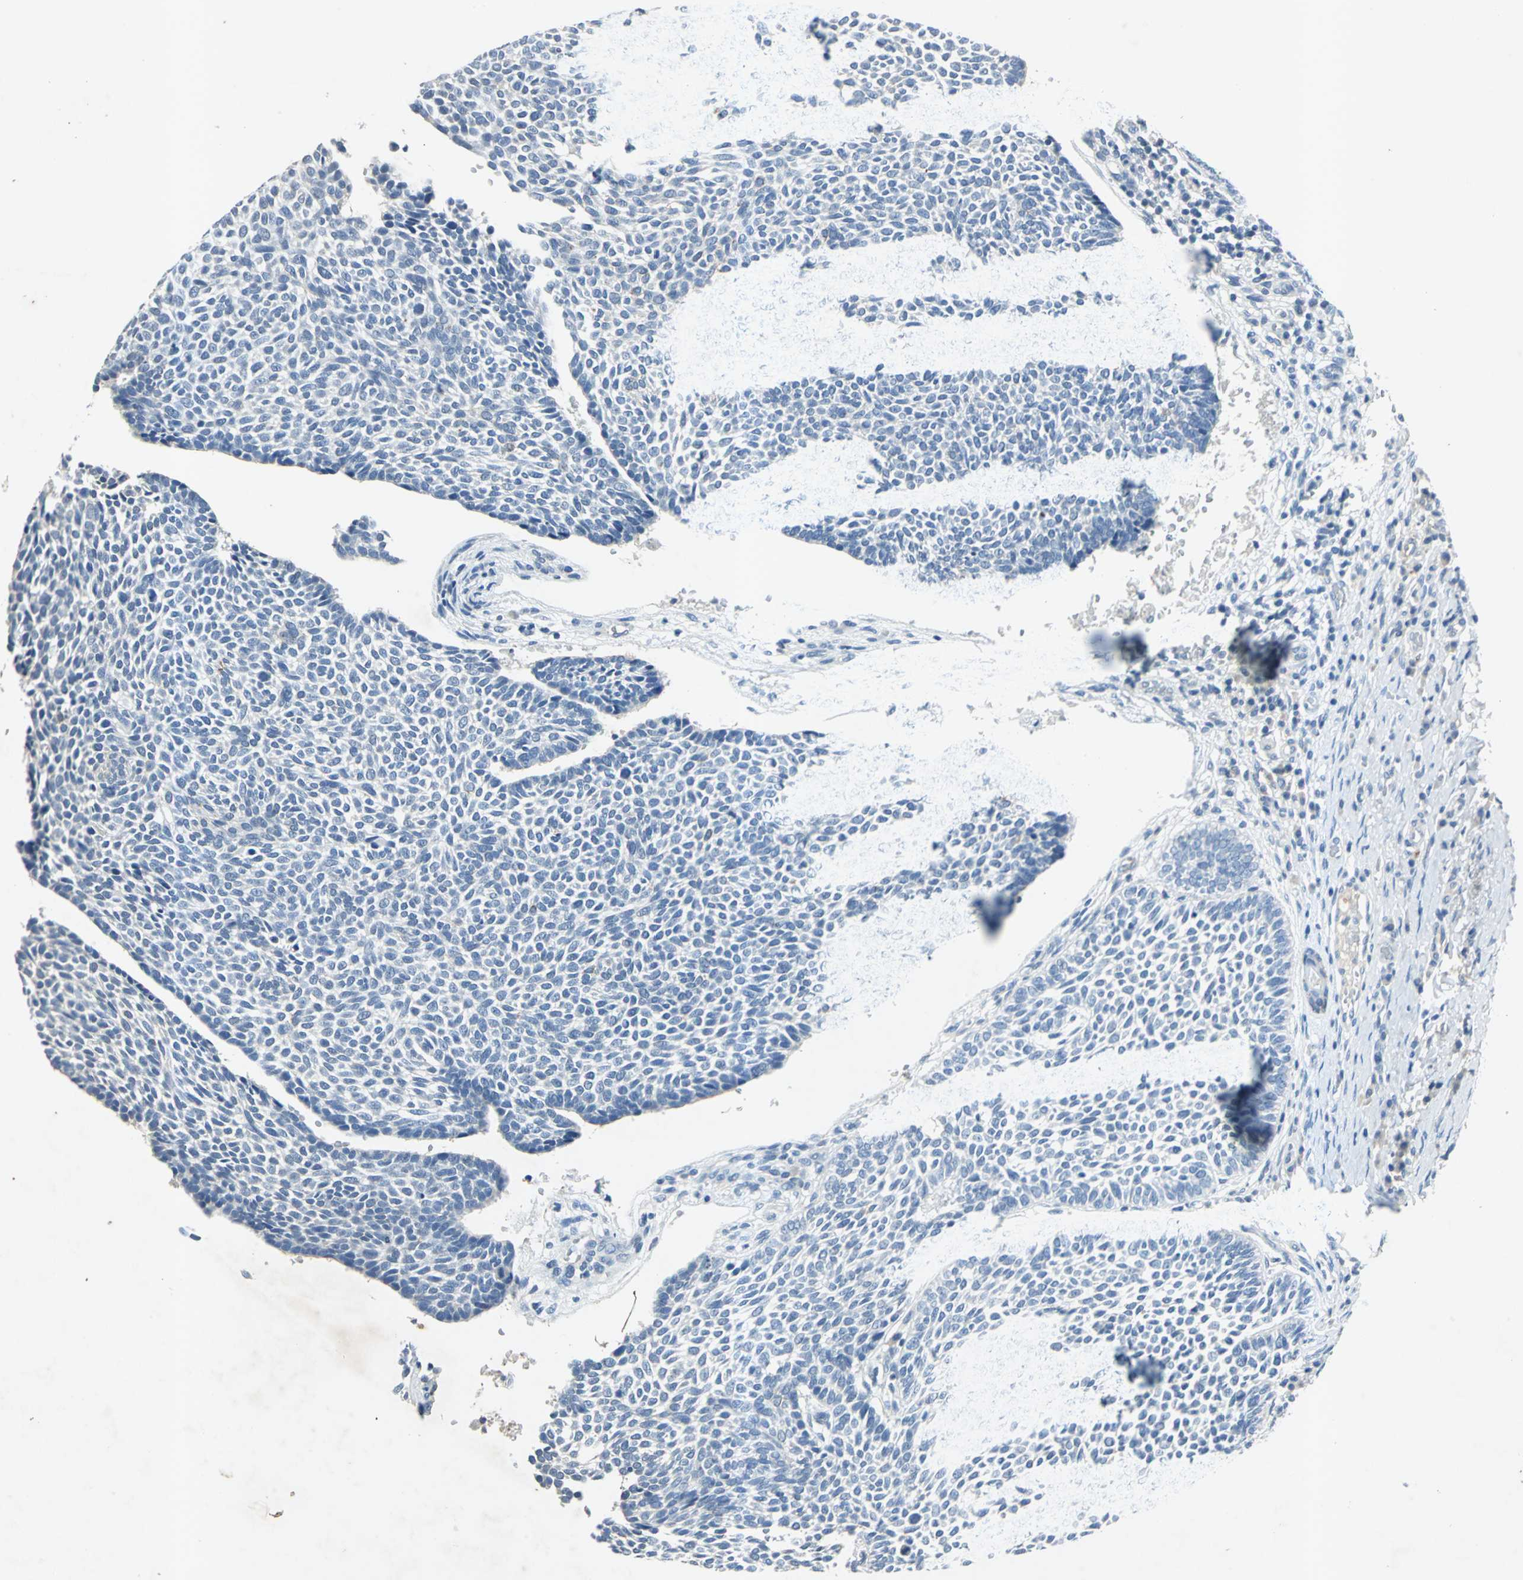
{"staining": {"intensity": "negative", "quantity": "none", "location": "none"}, "tissue": "skin cancer", "cell_type": "Tumor cells", "image_type": "cancer", "snomed": [{"axis": "morphology", "description": "Normal tissue, NOS"}, {"axis": "morphology", "description": "Basal cell carcinoma"}, {"axis": "topography", "description": "Skin"}], "caption": "Immunohistochemistry of human skin cancer demonstrates no staining in tumor cells.", "gene": "CAMK2B", "patient": {"sex": "male", "age": 87}}